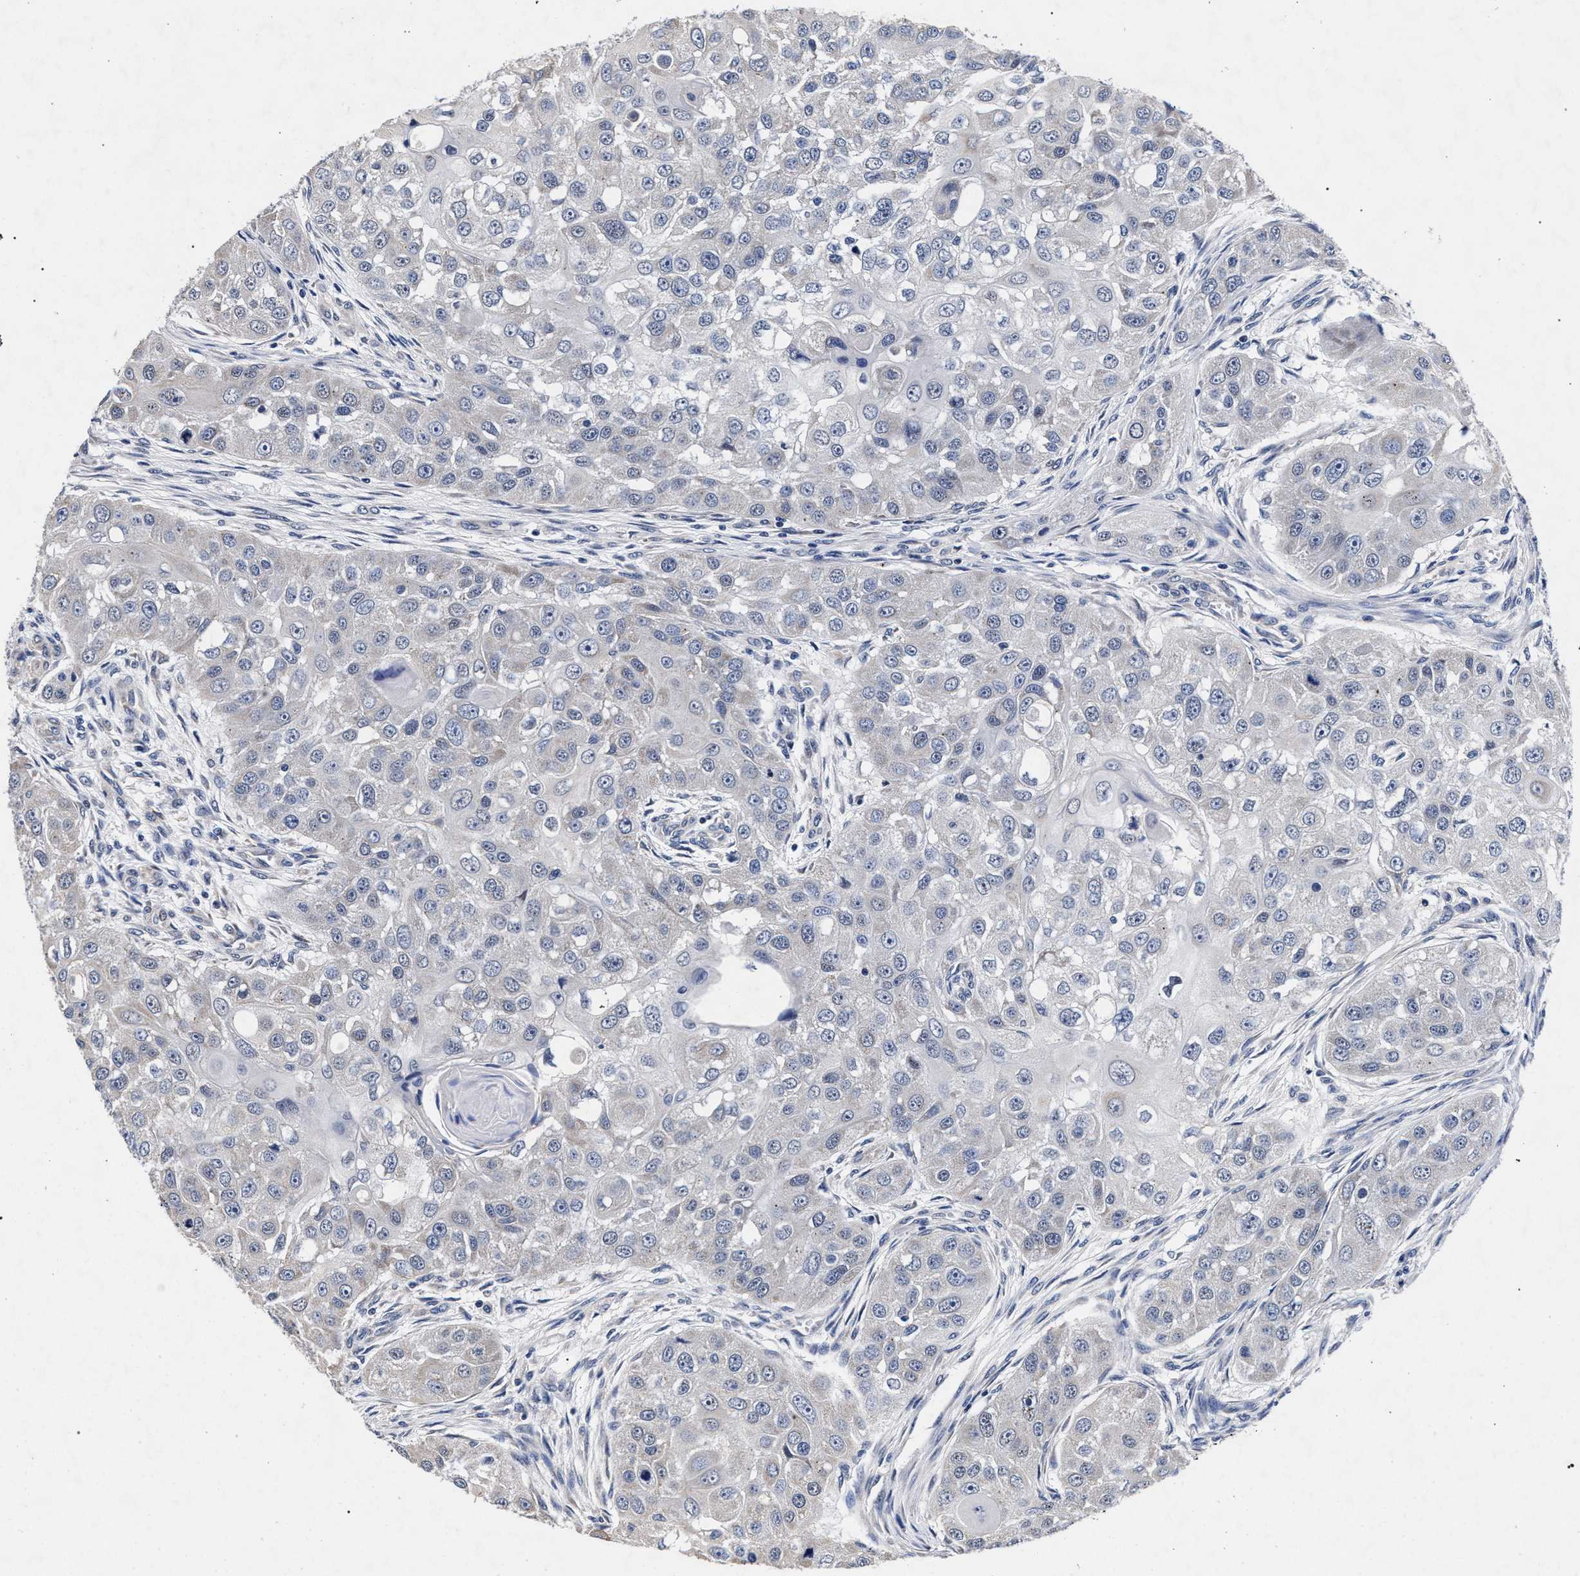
{"staining": {"intensity": "negative", "quantity": "none", "location": "none"}, "tissue": "head and neck cancer", "cell_type": "Tumor cells", "image_type": "cancer", "snomed": [{"axis": "morphology", "description": "Normal tissue, NOS"}, {"axis": "morphology", "description": "Squamous cell carcinoma, NOS"}, {"axis": "topography", "description": "Skeletal muscle"}, {"axis": "topography", "description": "Head-Neck"}], "caption": "Immunohistochemical staining of human head and neck cancer displays no significant positivity in tumor cells.", "gene": "CFAP95", "patient": {"sex": "male", "age": 51}}